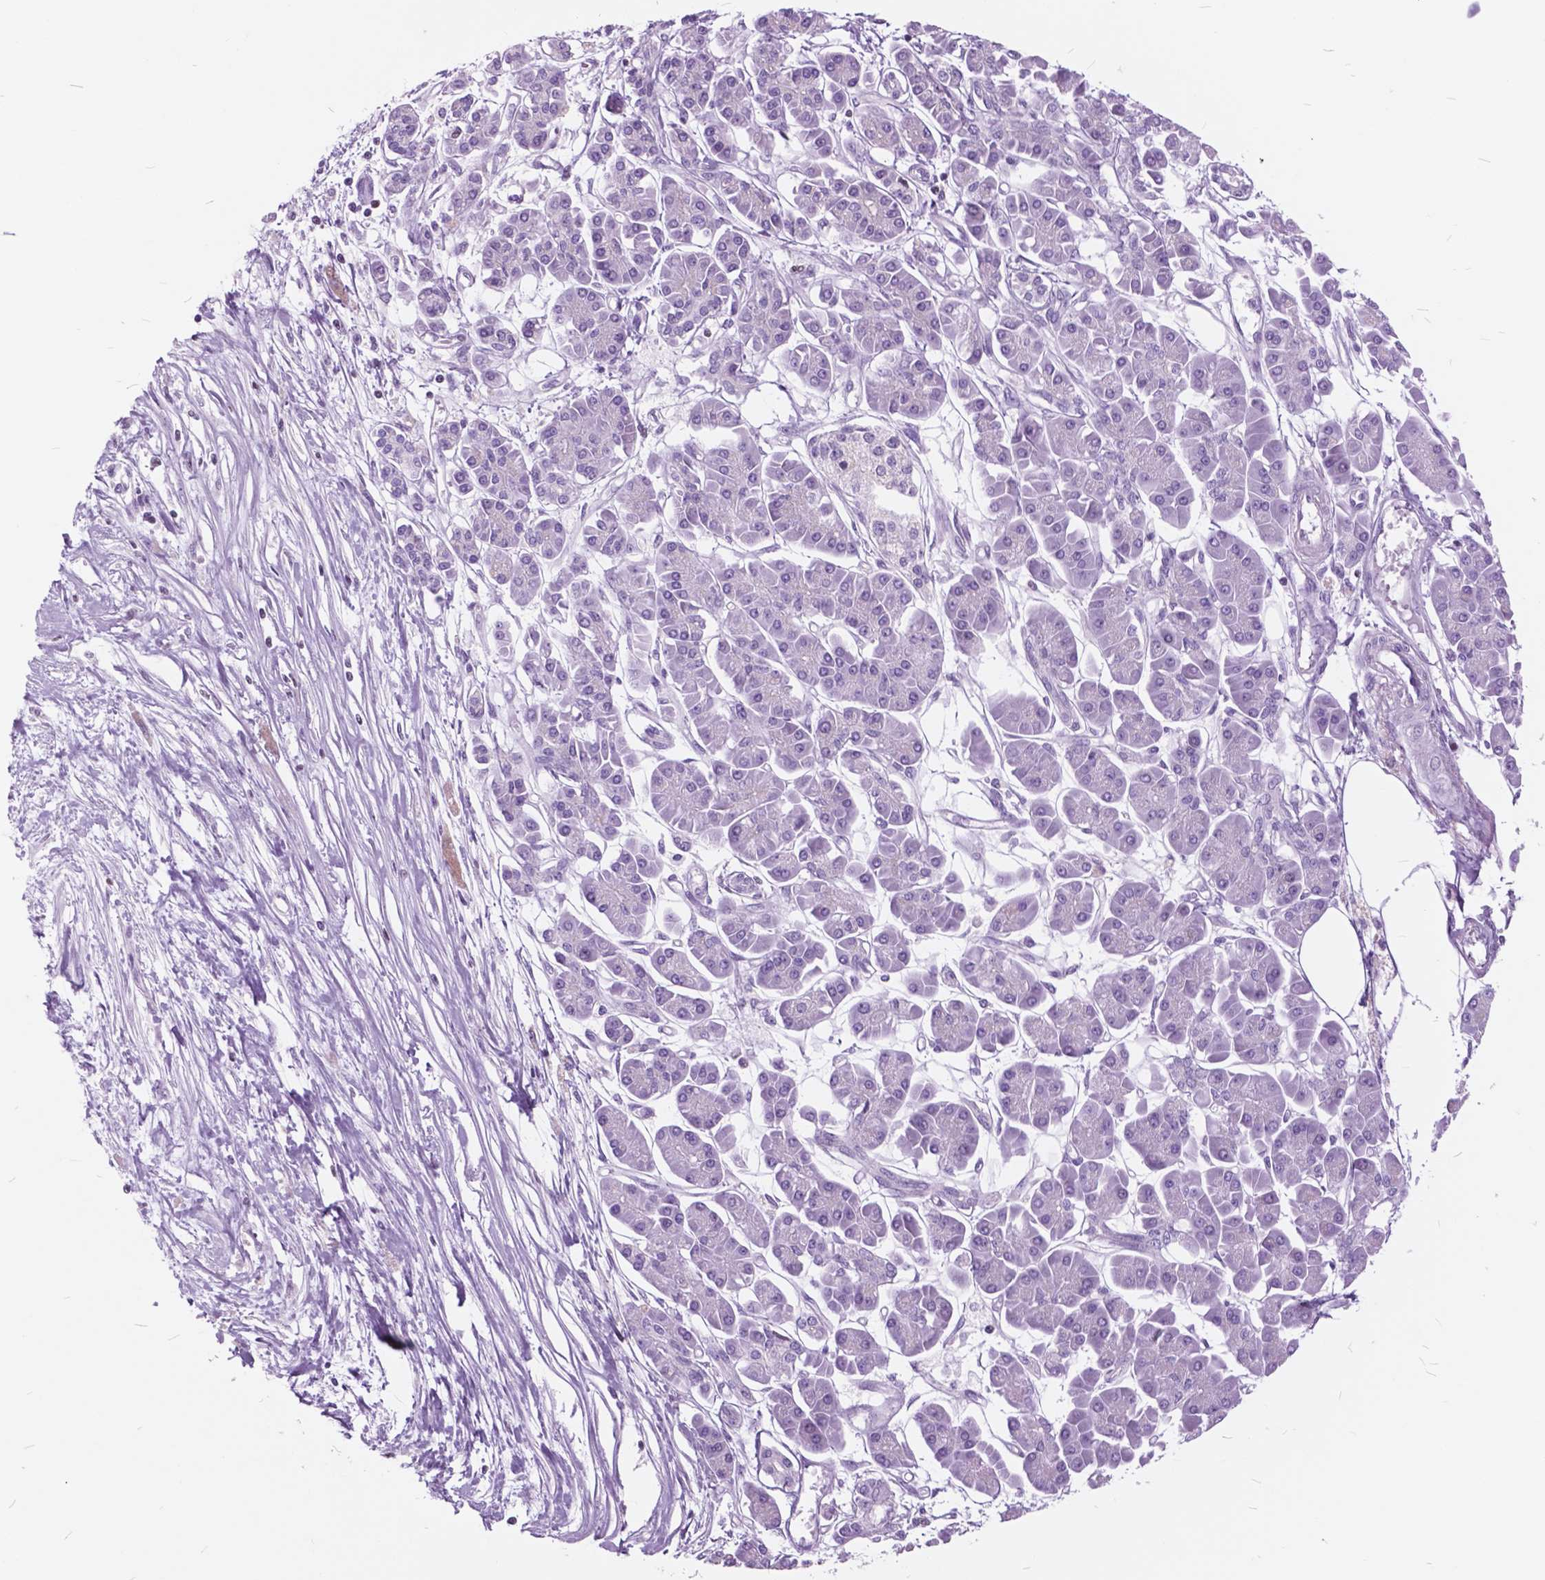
{"staining": {"intensity": "negative", "quantity": "none", "location": "none"}, "tissue": "pancreatic cancer", "cell_type": "Tumor cells", "image_type": "cancer", "snomed": [{"axis": "morphology", "description": "Adenocarcinoma, NOS"}, {"axis": "topography", "description": "Pancreas"}], "caption": "Tumor cells are negative for brown protein staining in pancreatic cancer.", "gene": "SP140", "patient": {"sex": "female", "age": 77}}